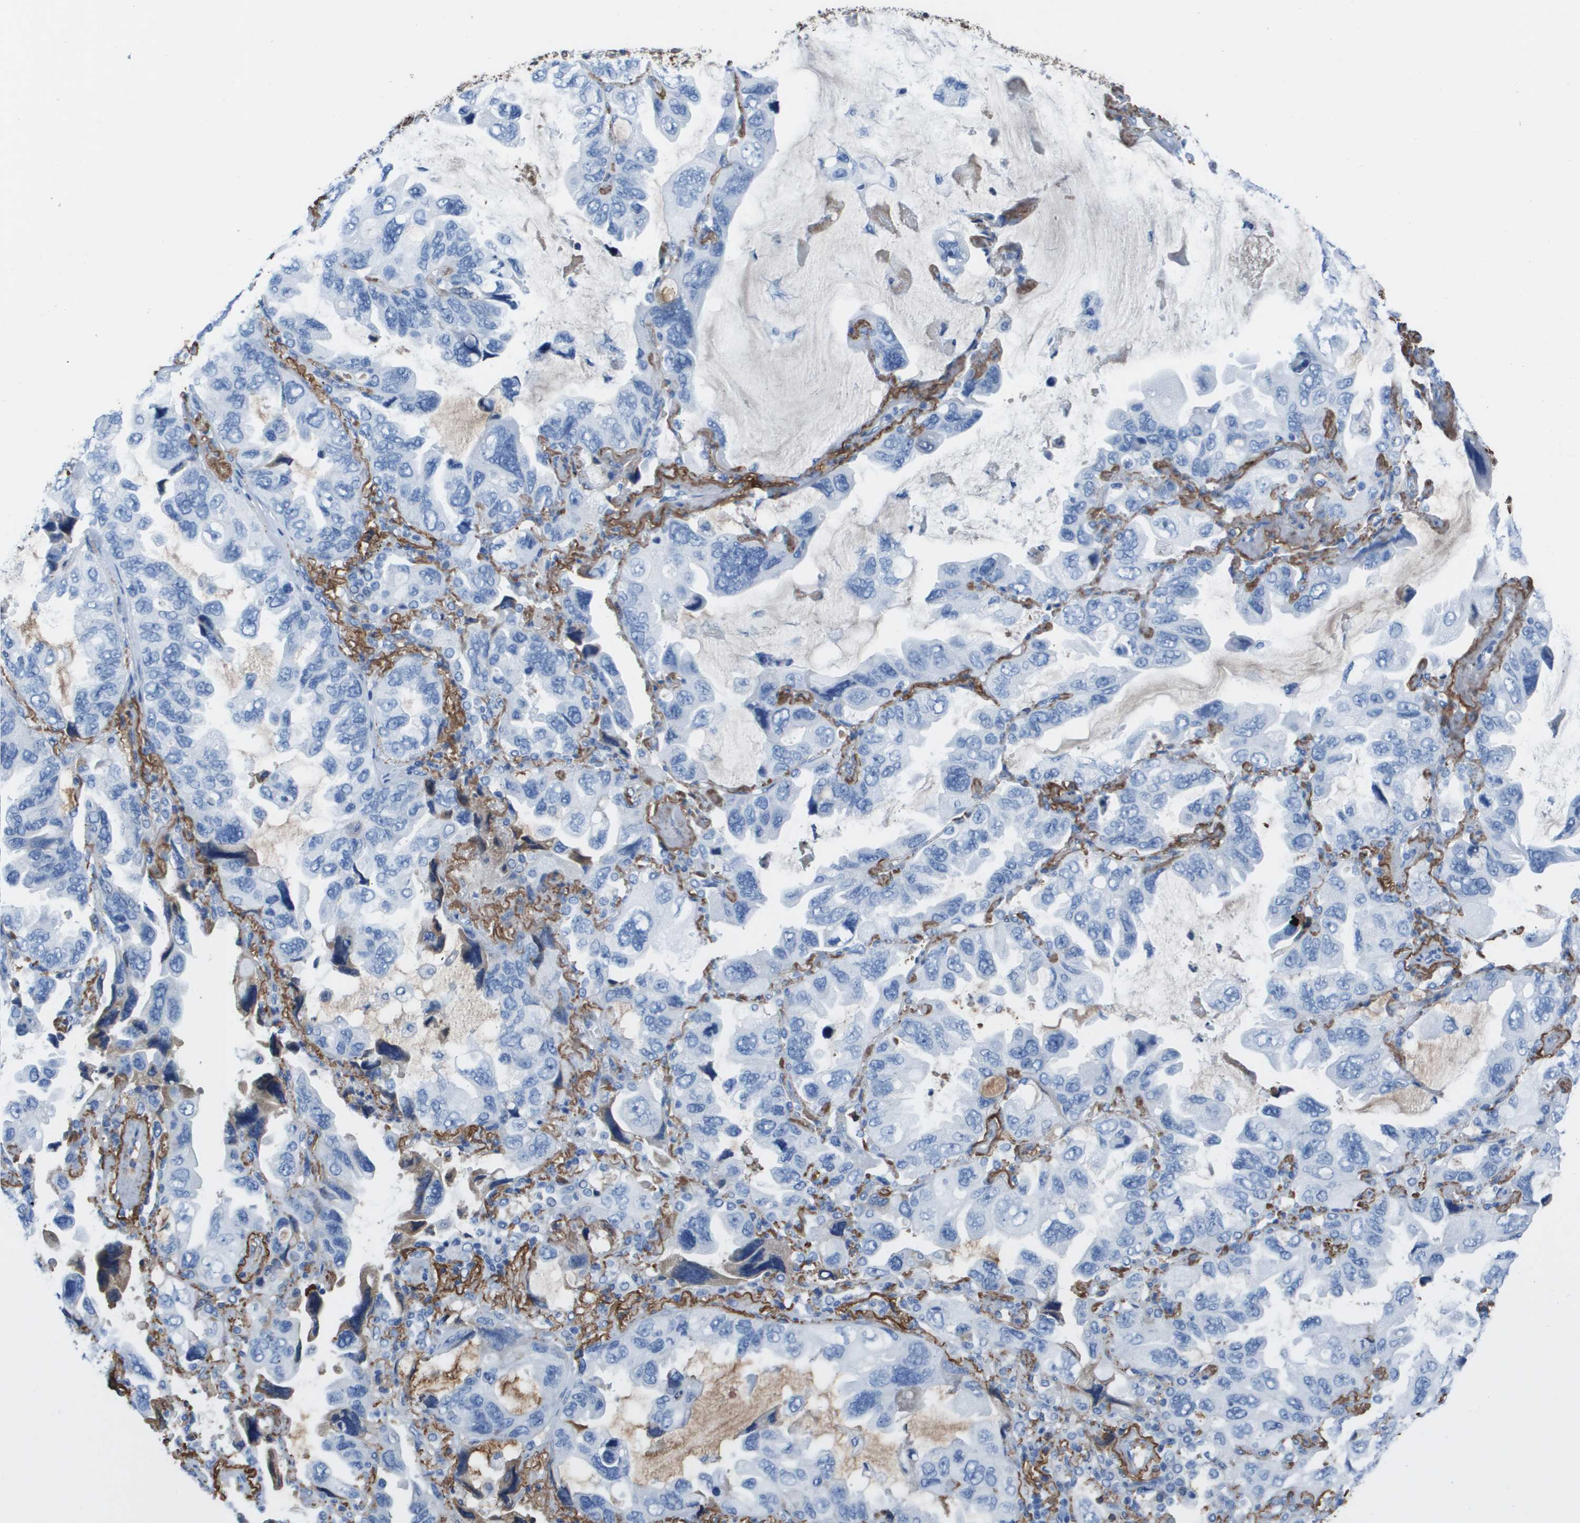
{"staining": {"intensity": "negative", "quantity": "none", "location": "none"}, "tissue": "lung cancer", "cell_type": "Tumor cells", "image_type": "cancer", "snomed": [{"axis": "morphology", "description": "Squamous cell carcinoma, NOS"}, {"axis": "topography", "description": "Lung"}], "caption": "IHC micrograph of neoplastic tissue: human lung cancer (squamous cell carcinoma) stained with DAB exhibits no significant protein staining in tumor cells. (IHC, brightfield microscopy, high magnification).", "gene": "VTN", "patient": {"sex": "female", "age": 73}}